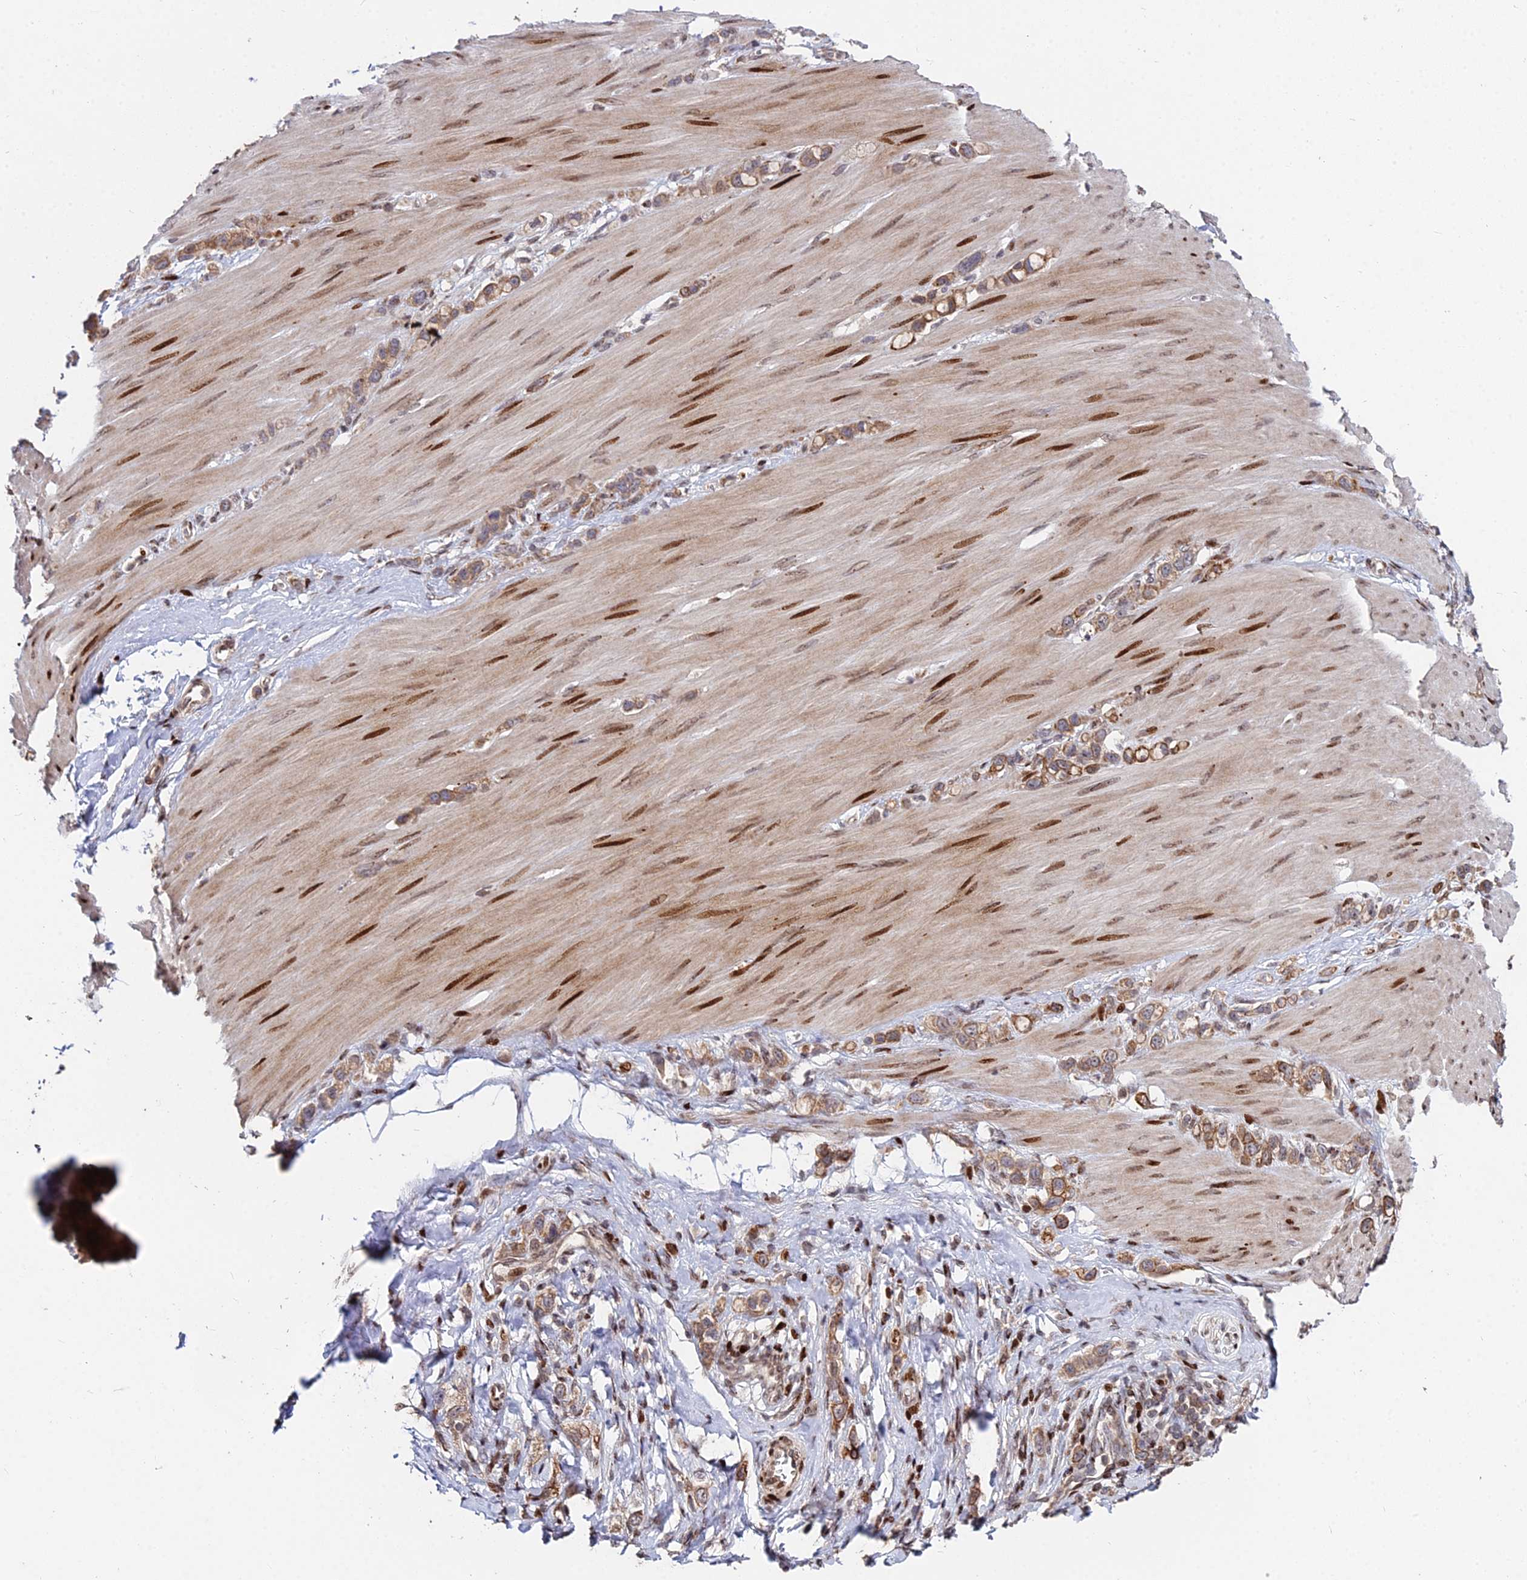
{"staining": {"intensity": "moderate", "quantity": ">75%", "location": "cytoplasmic/membranous"}, "tissue": "stomach cancer", "cell_type": "Tumor cells", "image_type": "cancer", "snomed": [{"axis": "morphology", "description": "Adenocarcinoma, NOS"}, {"axis": "topography", "description": "Stomach"}], "caption": "This photomicrograph exhibits IHC staining of stomach cancer (adenocarcinoma), with medium moderate cytoplasmic/membranous expression in about >75% of tumor cells.", "gene": "RBMS2", "patient": {"sex": "female", "age": 65}}